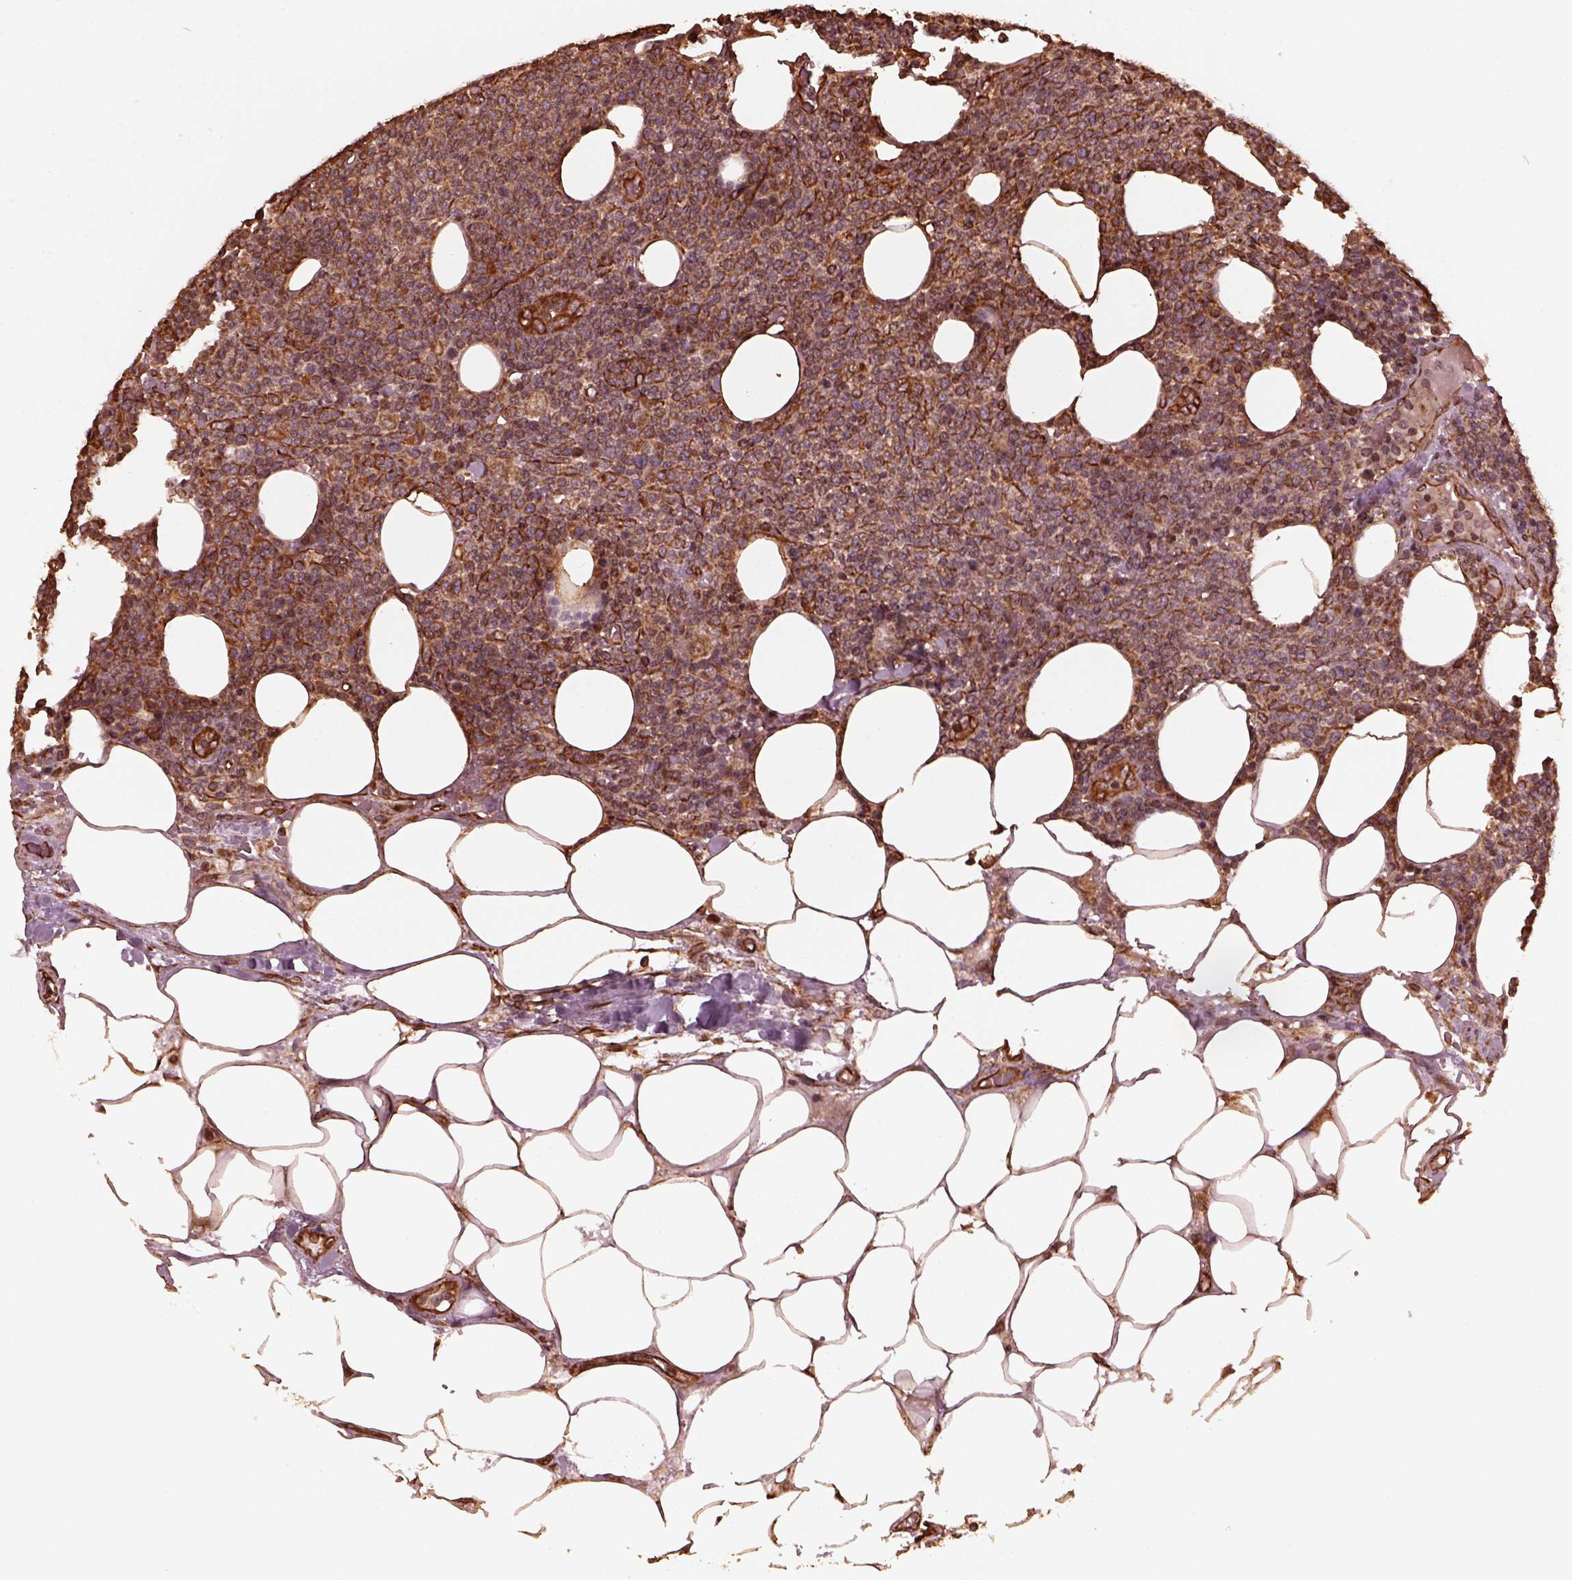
{"staining": {"intensity": "moderate", "quantity": ">75%", "location": "cytoplasmic/membranous"}, "tissue": "lymphoma", "cell_type": "Tumor cells", "image_type": "cancer", "snomed": [{"axis": "morphology", "description": "Malignant lymphoma, non-Hodgkin's type, High grade"}, {"axis": "topography", "description": "Lymph node"}], "caption": "Immunohistochemical staining of high-grade malignant lymphoma, non-Hodgkin's type shows medium levels of moderate cytoplasmic/membranous protein positivity in about >75% of tumor cells.", "gene": "GTPBP1", "patient": {"sex": "male", "age": 61}}